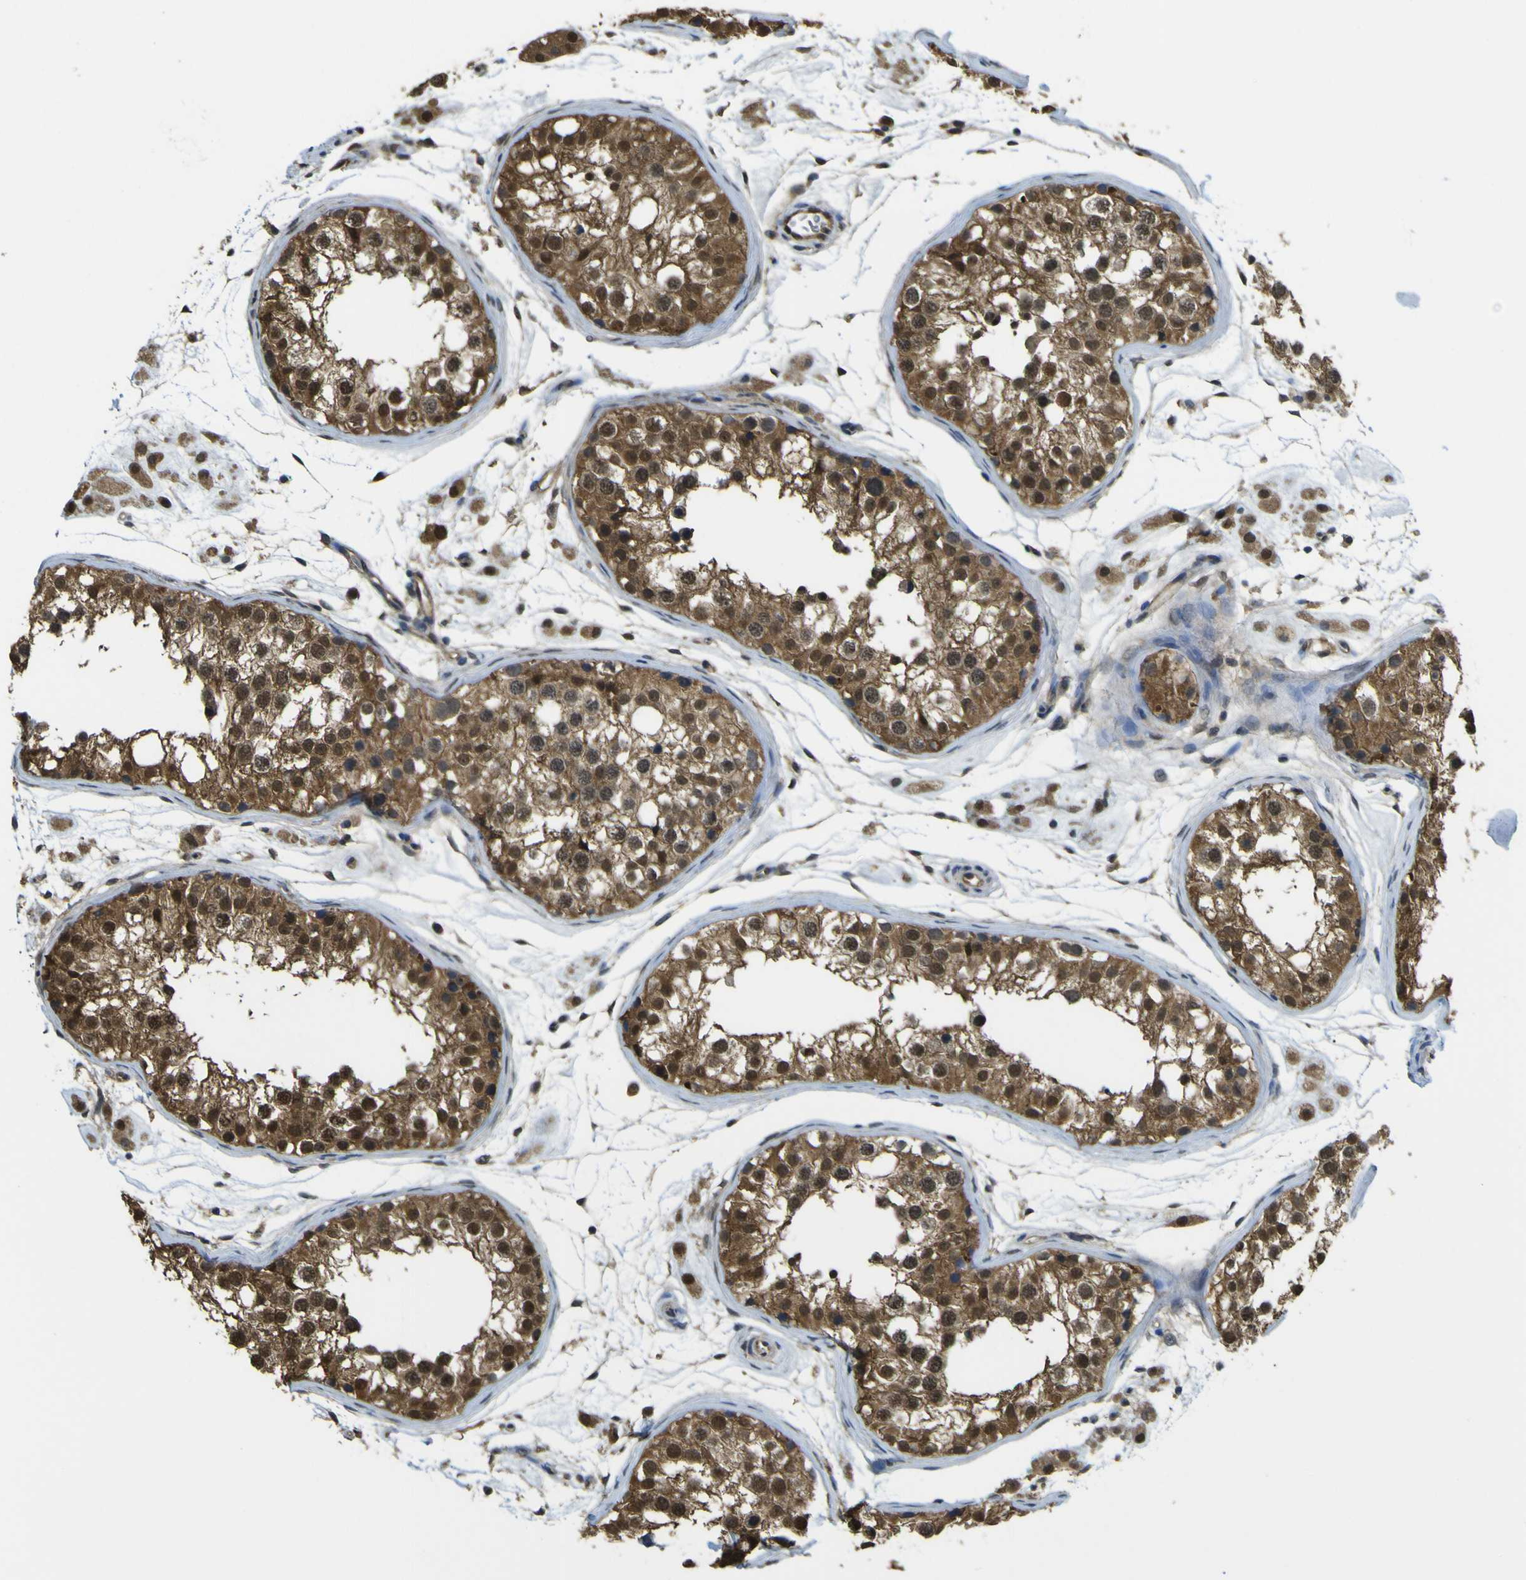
{"staining": {"intensity": "strong", "quantity": ">75%", "location": "cytoplasmic/membranous,nuclear"}, "tissue": "testis", "cell_type": "Cells in seminiferous ducts", "image_type": "normal", "snomed": [{"axis": "morphology", "description": "Normal tissue, NOS"}, {"axis": "morphology", "description": "Adenocarcinoma, metastatic, NOS"}, {"axis": "topography", "description": "Testis"}], "caption": "DAB immunohistochemical staining of unremarkable human testis reveals strong cytoplasmic/membranous,nuclear protein staining in approximately >75% of cells in seminiferous ducts. (DAB = brown stain, brightfield microscopy at high magnification).", "gene": "YWHAG", "patient": {"sex": "male", "age": 26}}